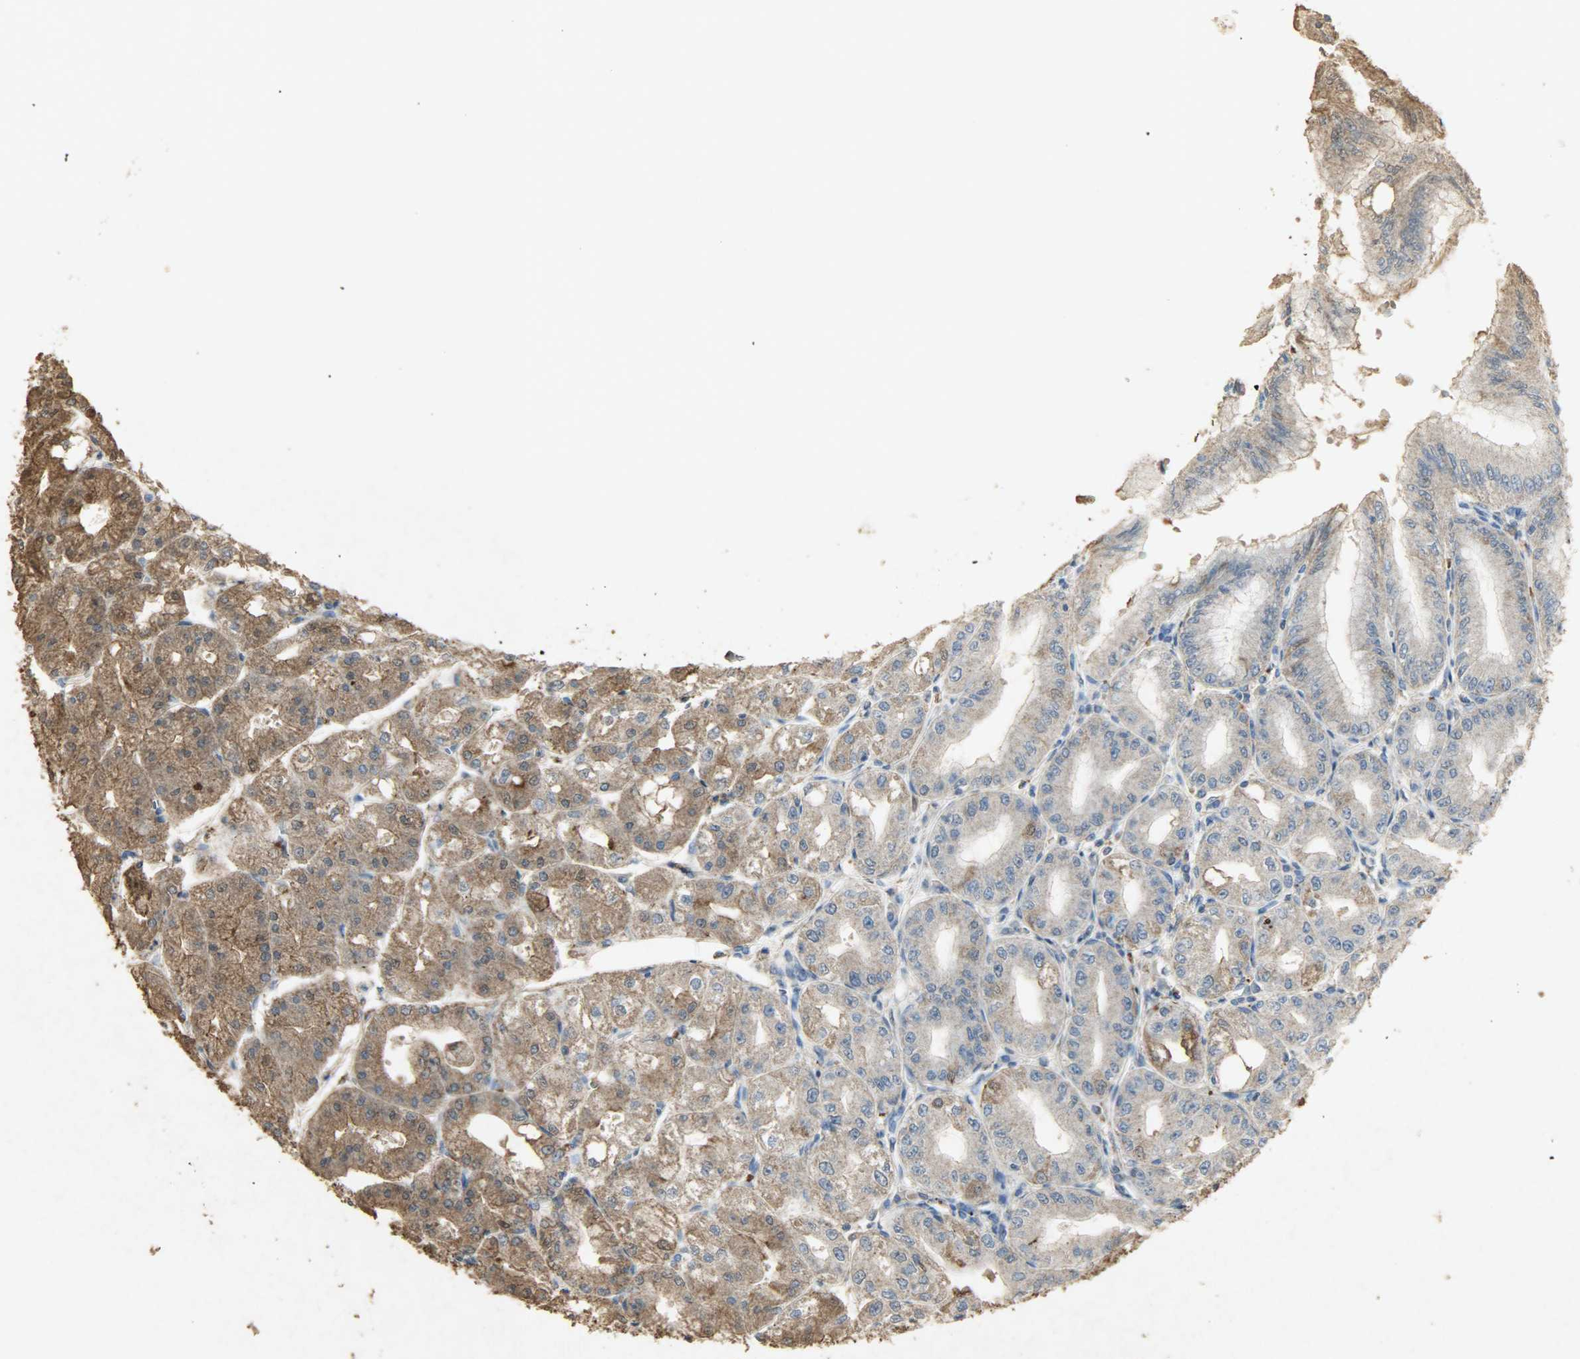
{"staining": {"intensity": "moderate", "quantity": "25%-75%", "location": "cytoplasmic/membranous"}, "tissue": "stomach", "cell_type": "Glandular cells", "image_type": "normal", "snomed": [{"axis": "morphology", "description": "Normal tissue, NOS"}, {"axis": "topography", "description": "Stomach, lower"}], "caption": "IHC photomicrograph of benign human stomach stained for a protein (brown), which demonstrates medium levels of moderate cytoplasmic/membranous expression in about 25%-75% of glandular cells.", "gene": "ASB9", "patient": {"sex": "male", "age": 71}}